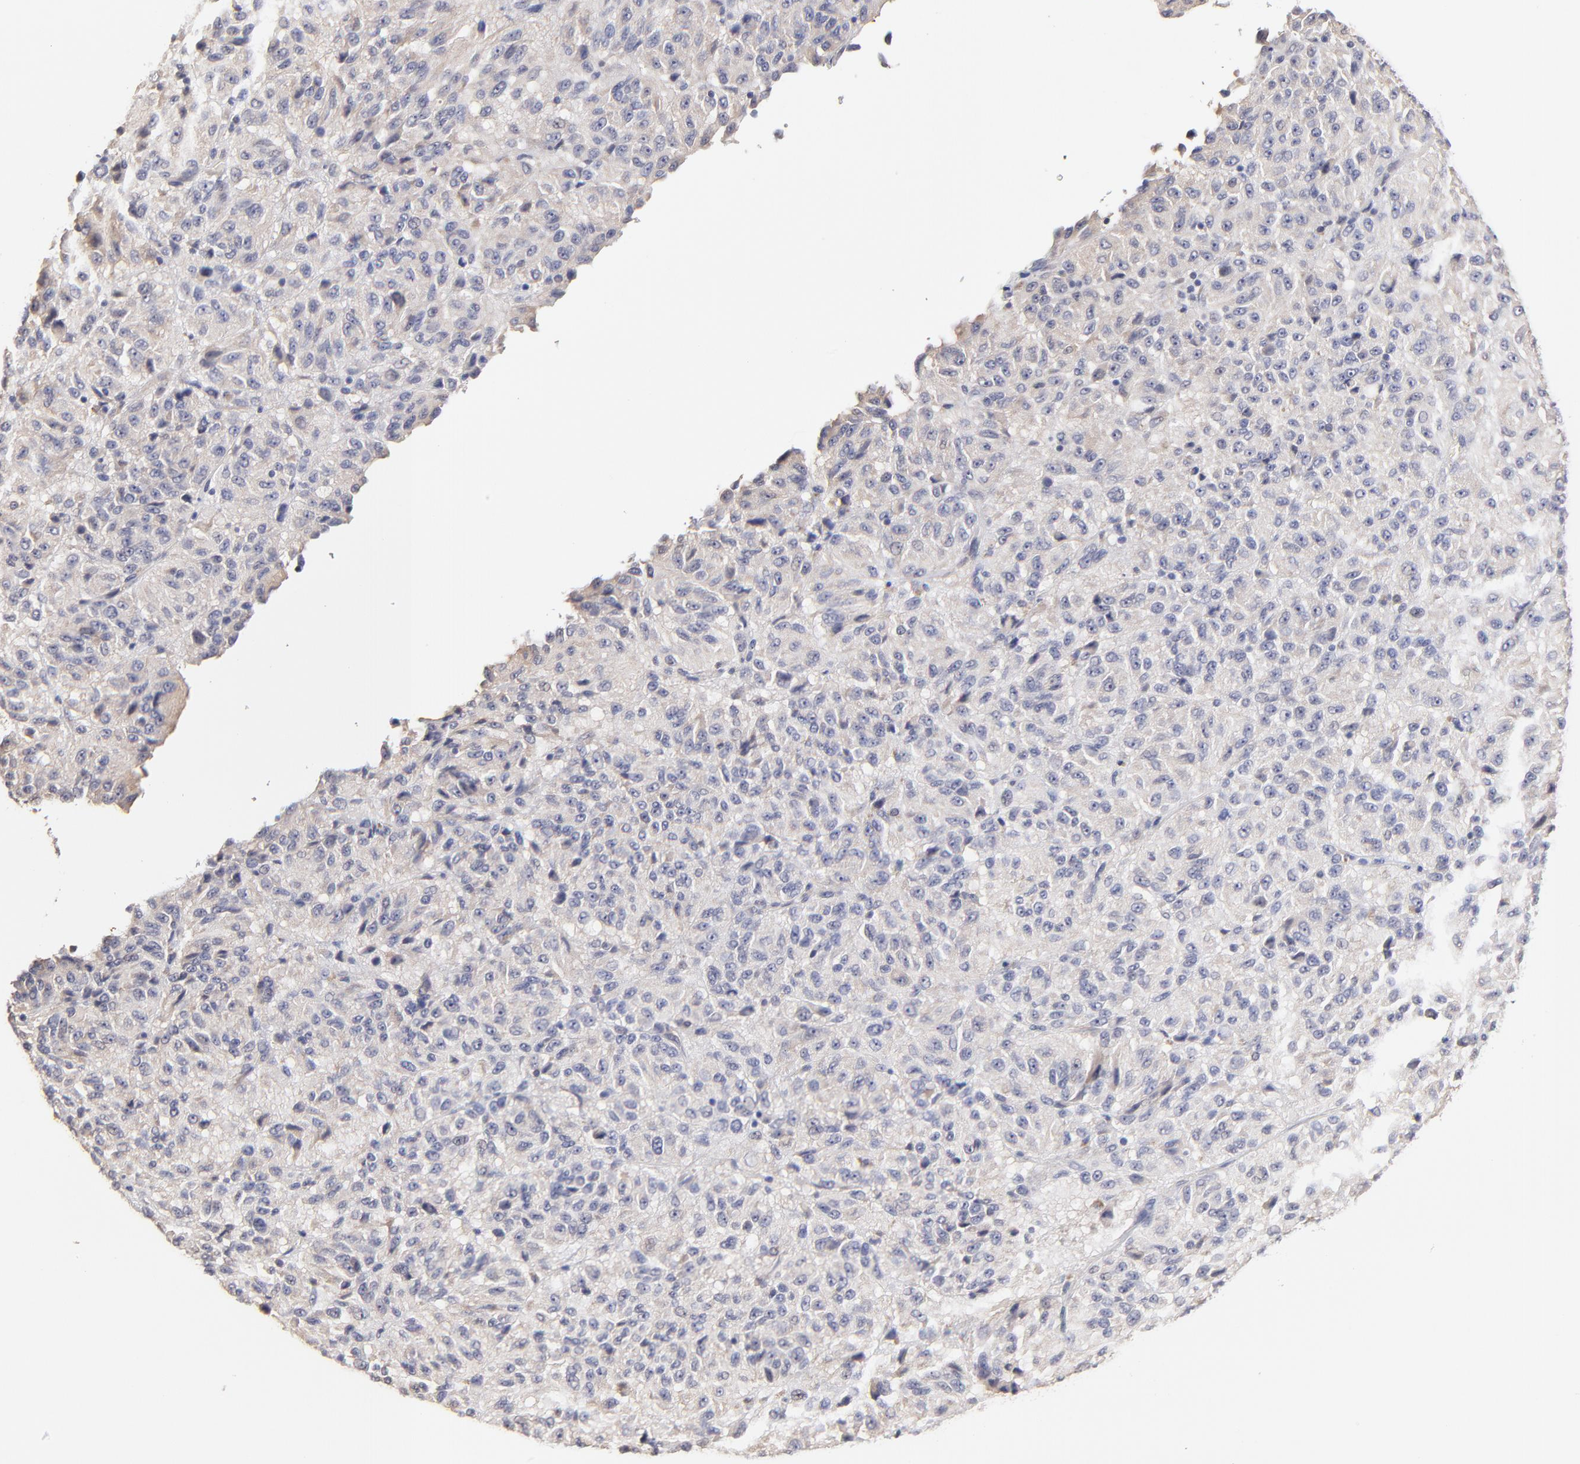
{"staining": {"intensity": "negative", "quantity": "none", "location": "none"}, "tissue": "melanoma", "cell_type": "Tumor cells", "image_type": "cancer", "snomed": [{"axis": "morphology", "description": "Malignant melanoma, Metastatic site"}, {"axis": "topography", "description": "Lung"}], "caption": "An IHC image of melanoma is shown. There is no staining in tumor cells of melanoma.", "gene": "ZNF10", "patient": {"sex": "male", "age": 64}}